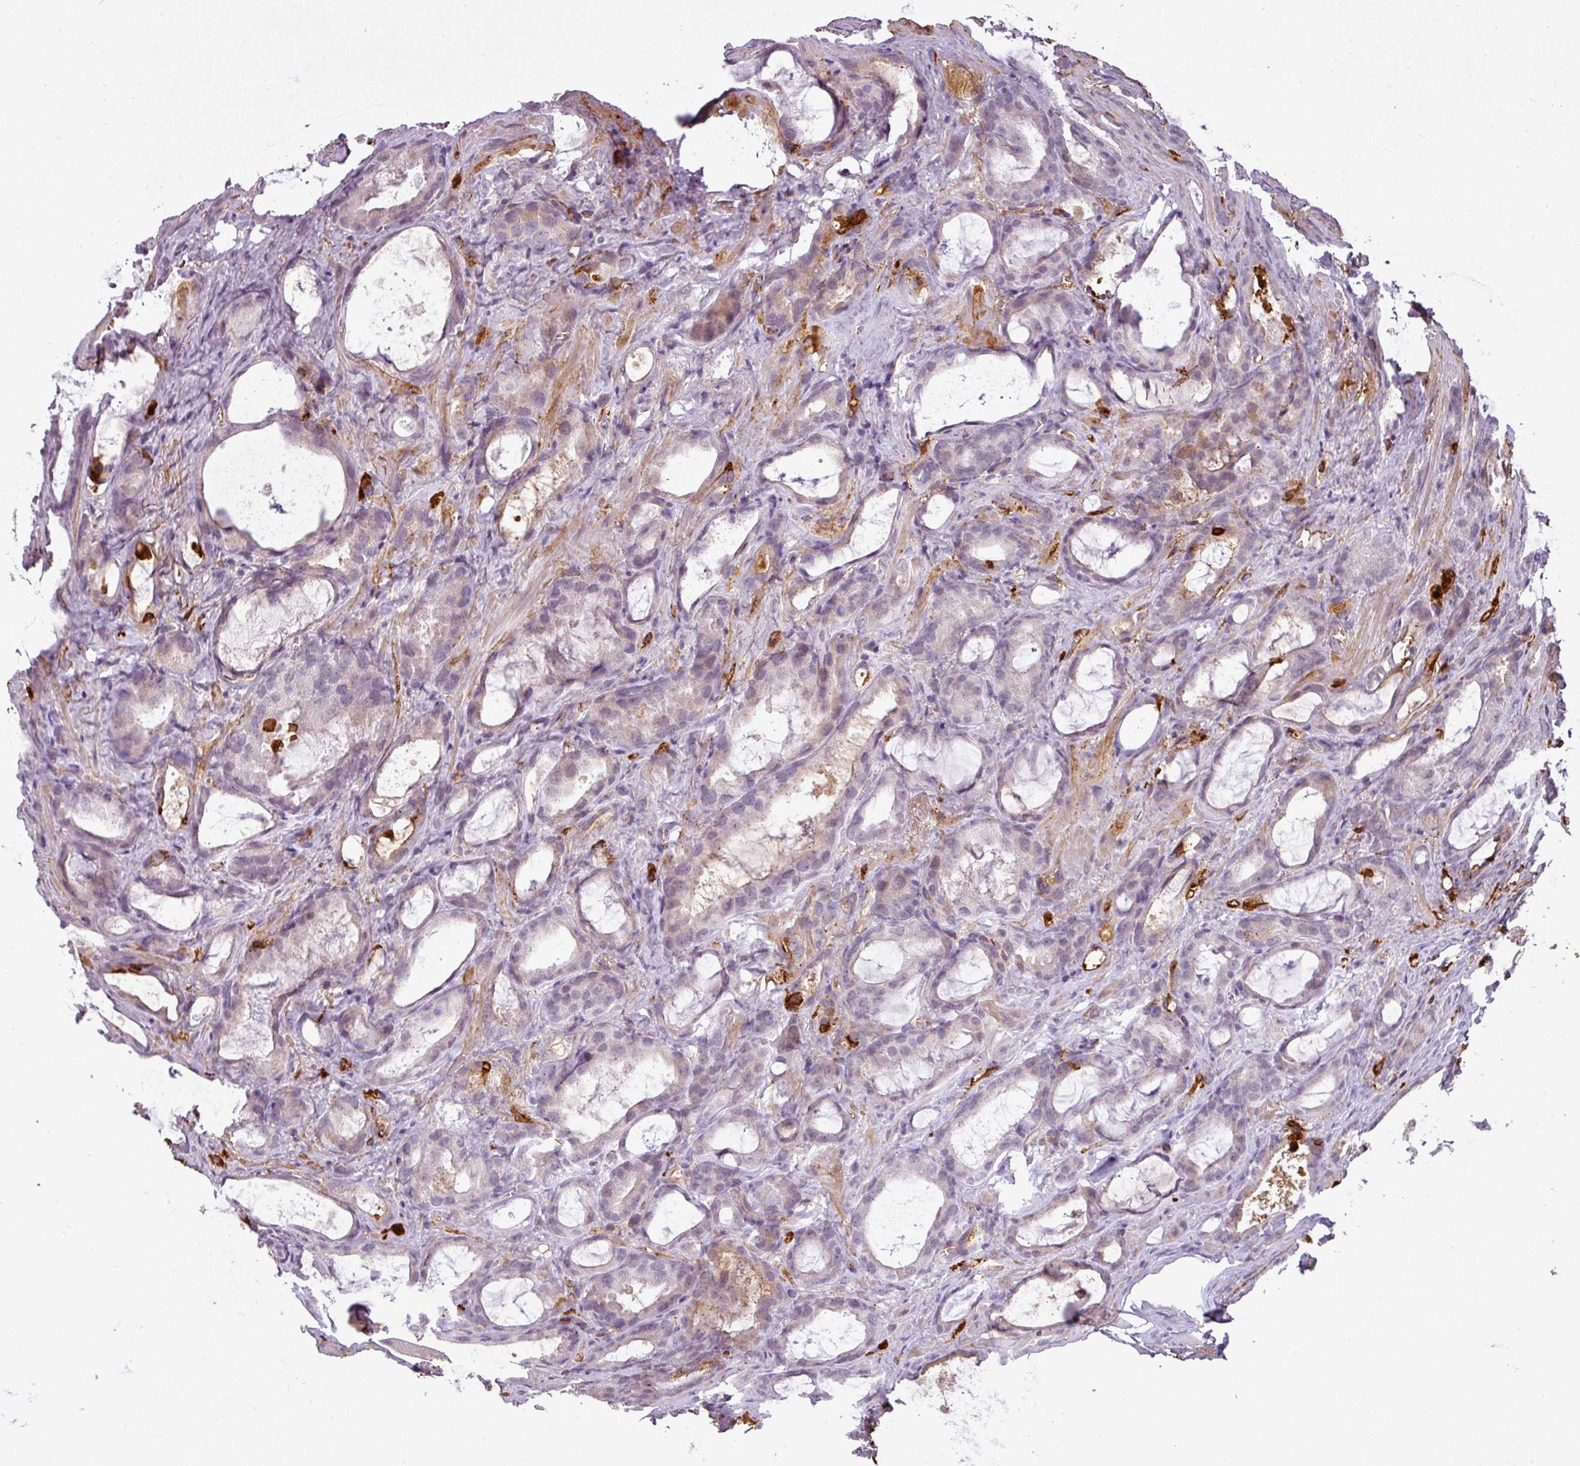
{"staining": {"intensity": "negative", "quantity": "none", "location": "none"}, "tissue": "prostate cancer", "cell_type": "Tumor cells", "image_type": "cancer", "snomed": [{"axis": "morphology", "description": "Adenocarcinoma, High grade"}, {"axis": "topography", "description": "Prostate"}], "caption": "Immunohistochemical staining of prostate cancer (adenocarcinoma (high-grade)) displays no significant positivity in tumor cells.", "gene": "APOC1", "patient": {"sex": "male", "age": 72}}